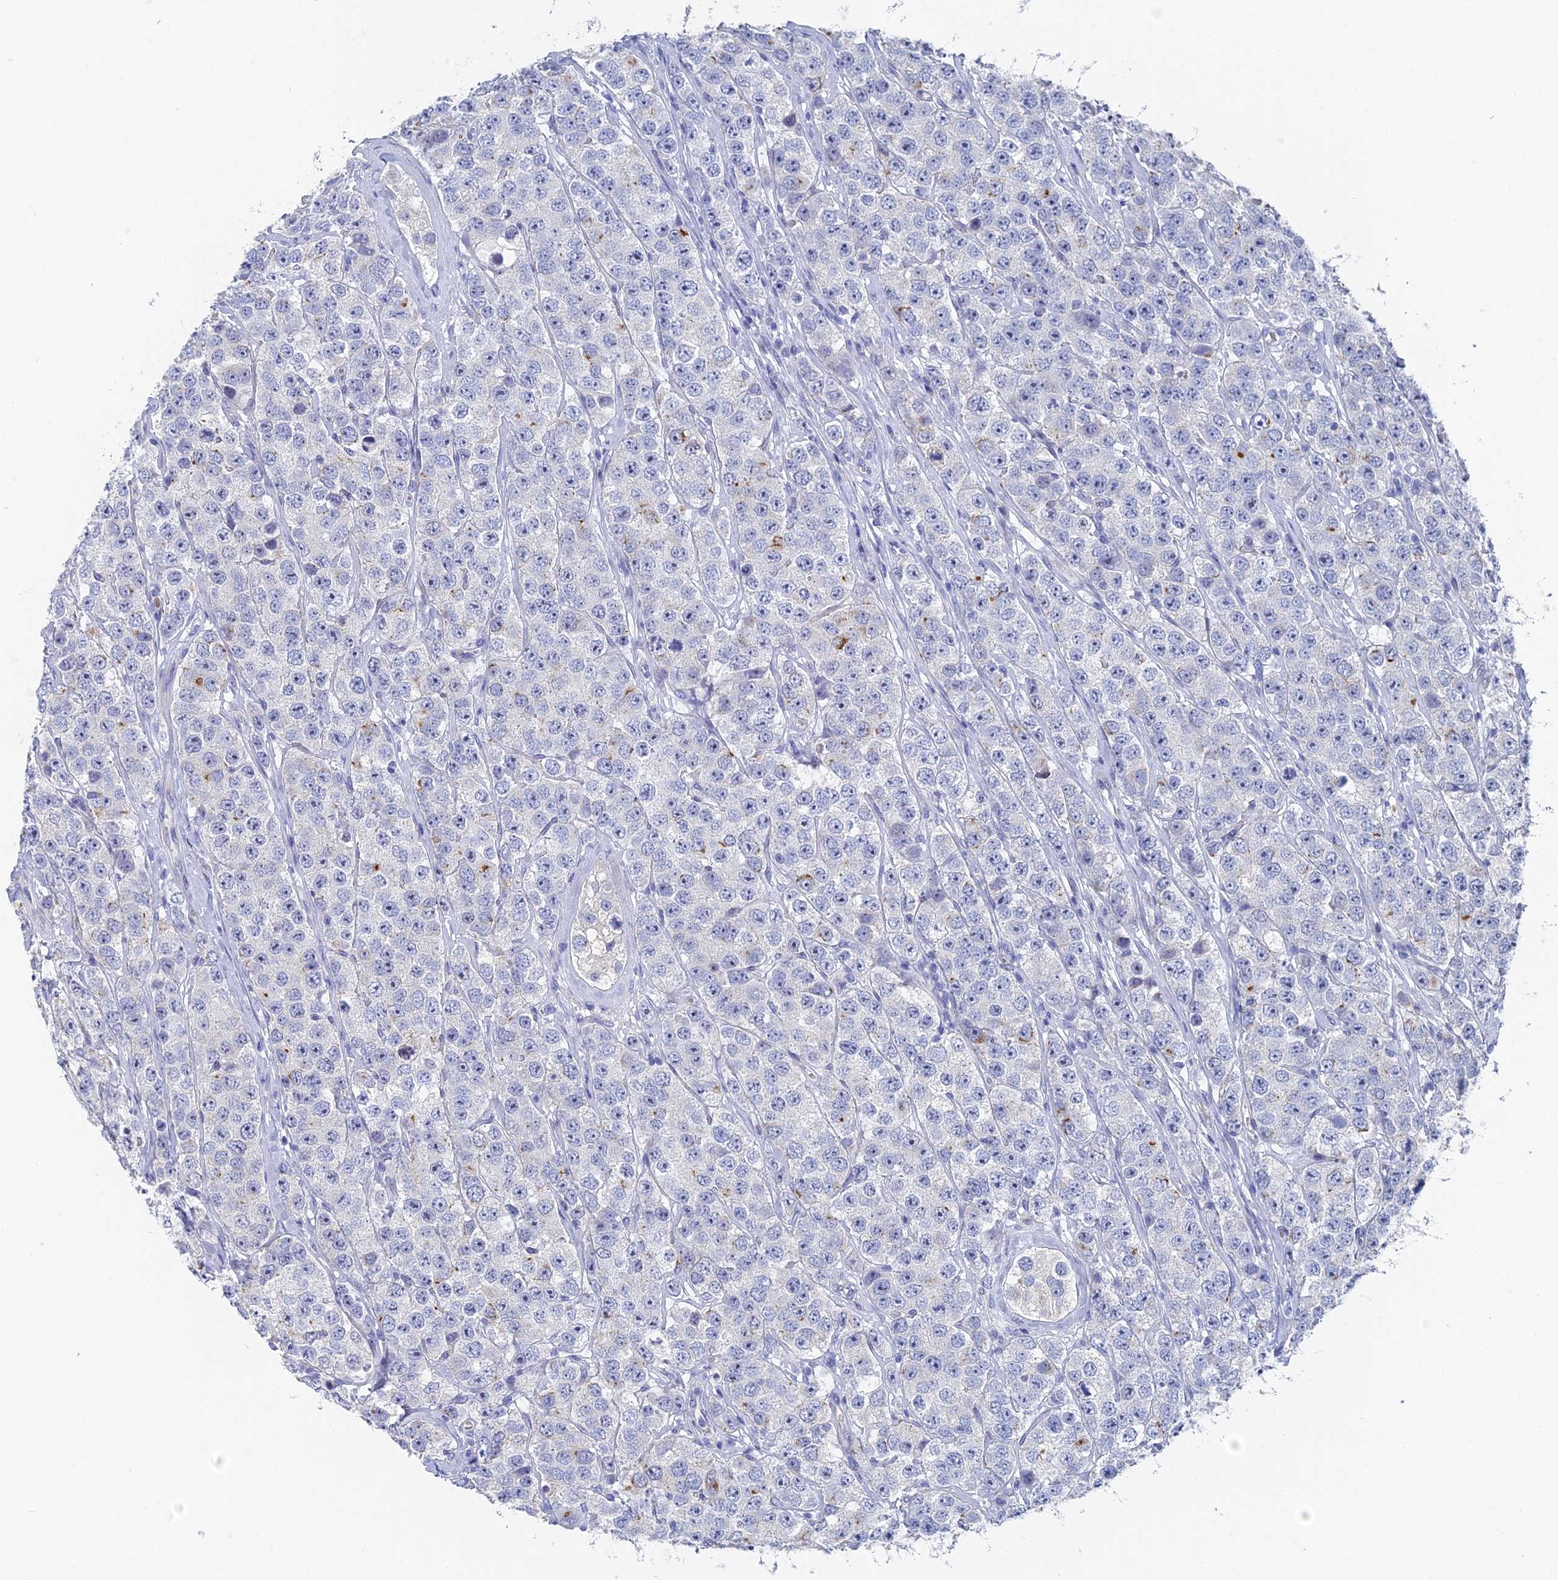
{"staining": {"intensity": "negative", "quantity": "none", "location": "none"}, "tissue": "testis cancer", "cell_type": "Tumor cells", "image_type": "cancer", "snomed": [{"axis": "morphology", "description": "Seminoma, NOS"}, {"axis": "topography", "description": "Testis"}], "caption": "IHC micrograph of testis cancer (seminoma) stained for a protein (brown), which displays no positivity in tumor cells. Nuclei are stained in blue.", "gene": "SRFBP1", "patient": {"sex": "male", "age": 28}}